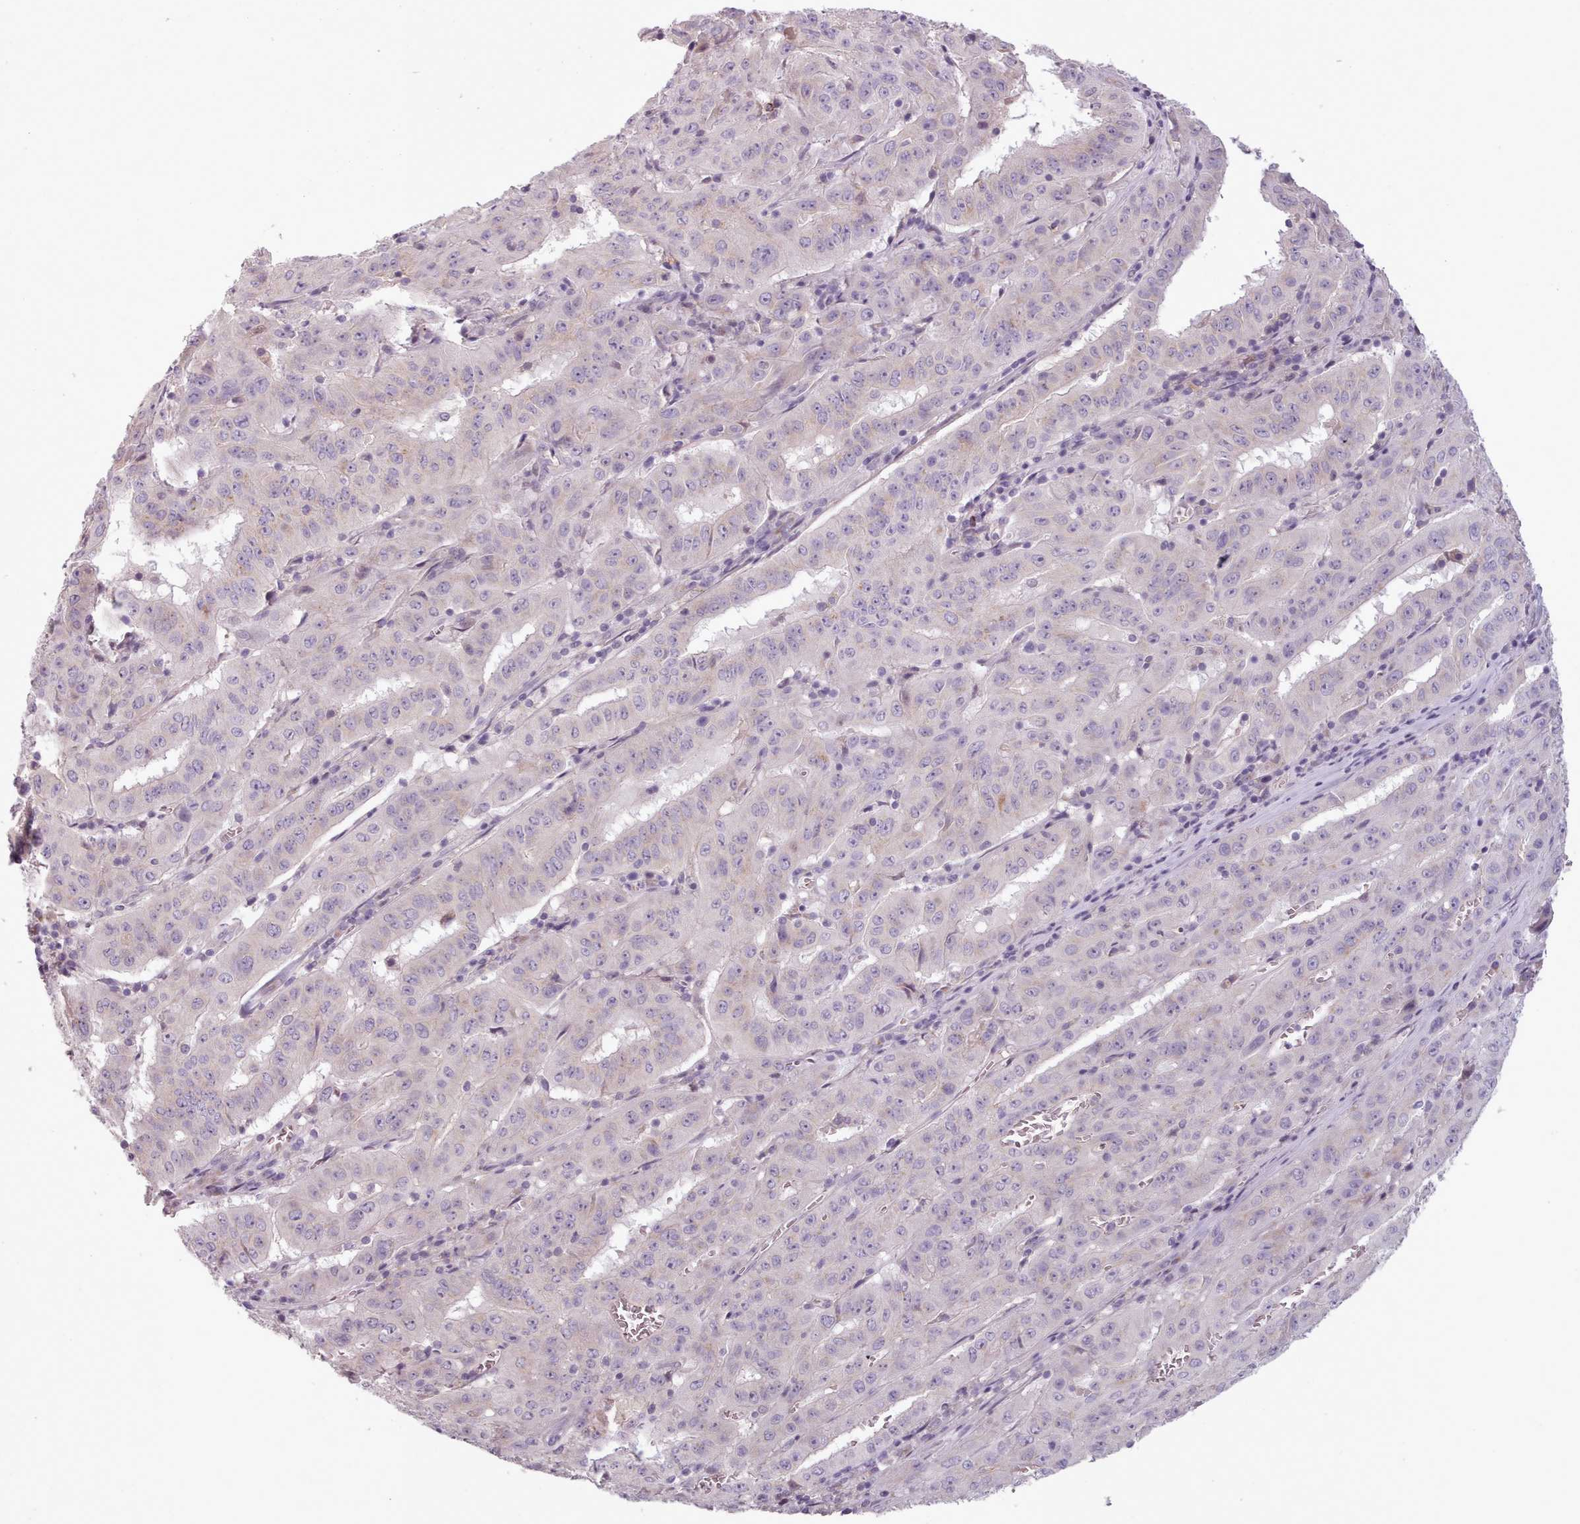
{"staining": {"intensity": "negative", "quantity": "none", "location": "none"}, "tissue": "pancreatic cancer", "cell_type": "Tumor cells", "image_type": "cancer", "snomed": [{"axis": "morphology", "description": "Adenocarcinoma, NOS"}, {"axis": "topography", "description": "Pancreas"}], "caption": "IHC histopathology image of neoplastic tissue: human pancreatic cancer (adenocarcinoma) stained with DAB demonstrates no significant protein staining in tumor cells. (DAB immunohistochemistry with hematoxylin counter stain).", "gene": "LAPTM5", "patient": {"sex": "male", "age": 63}}